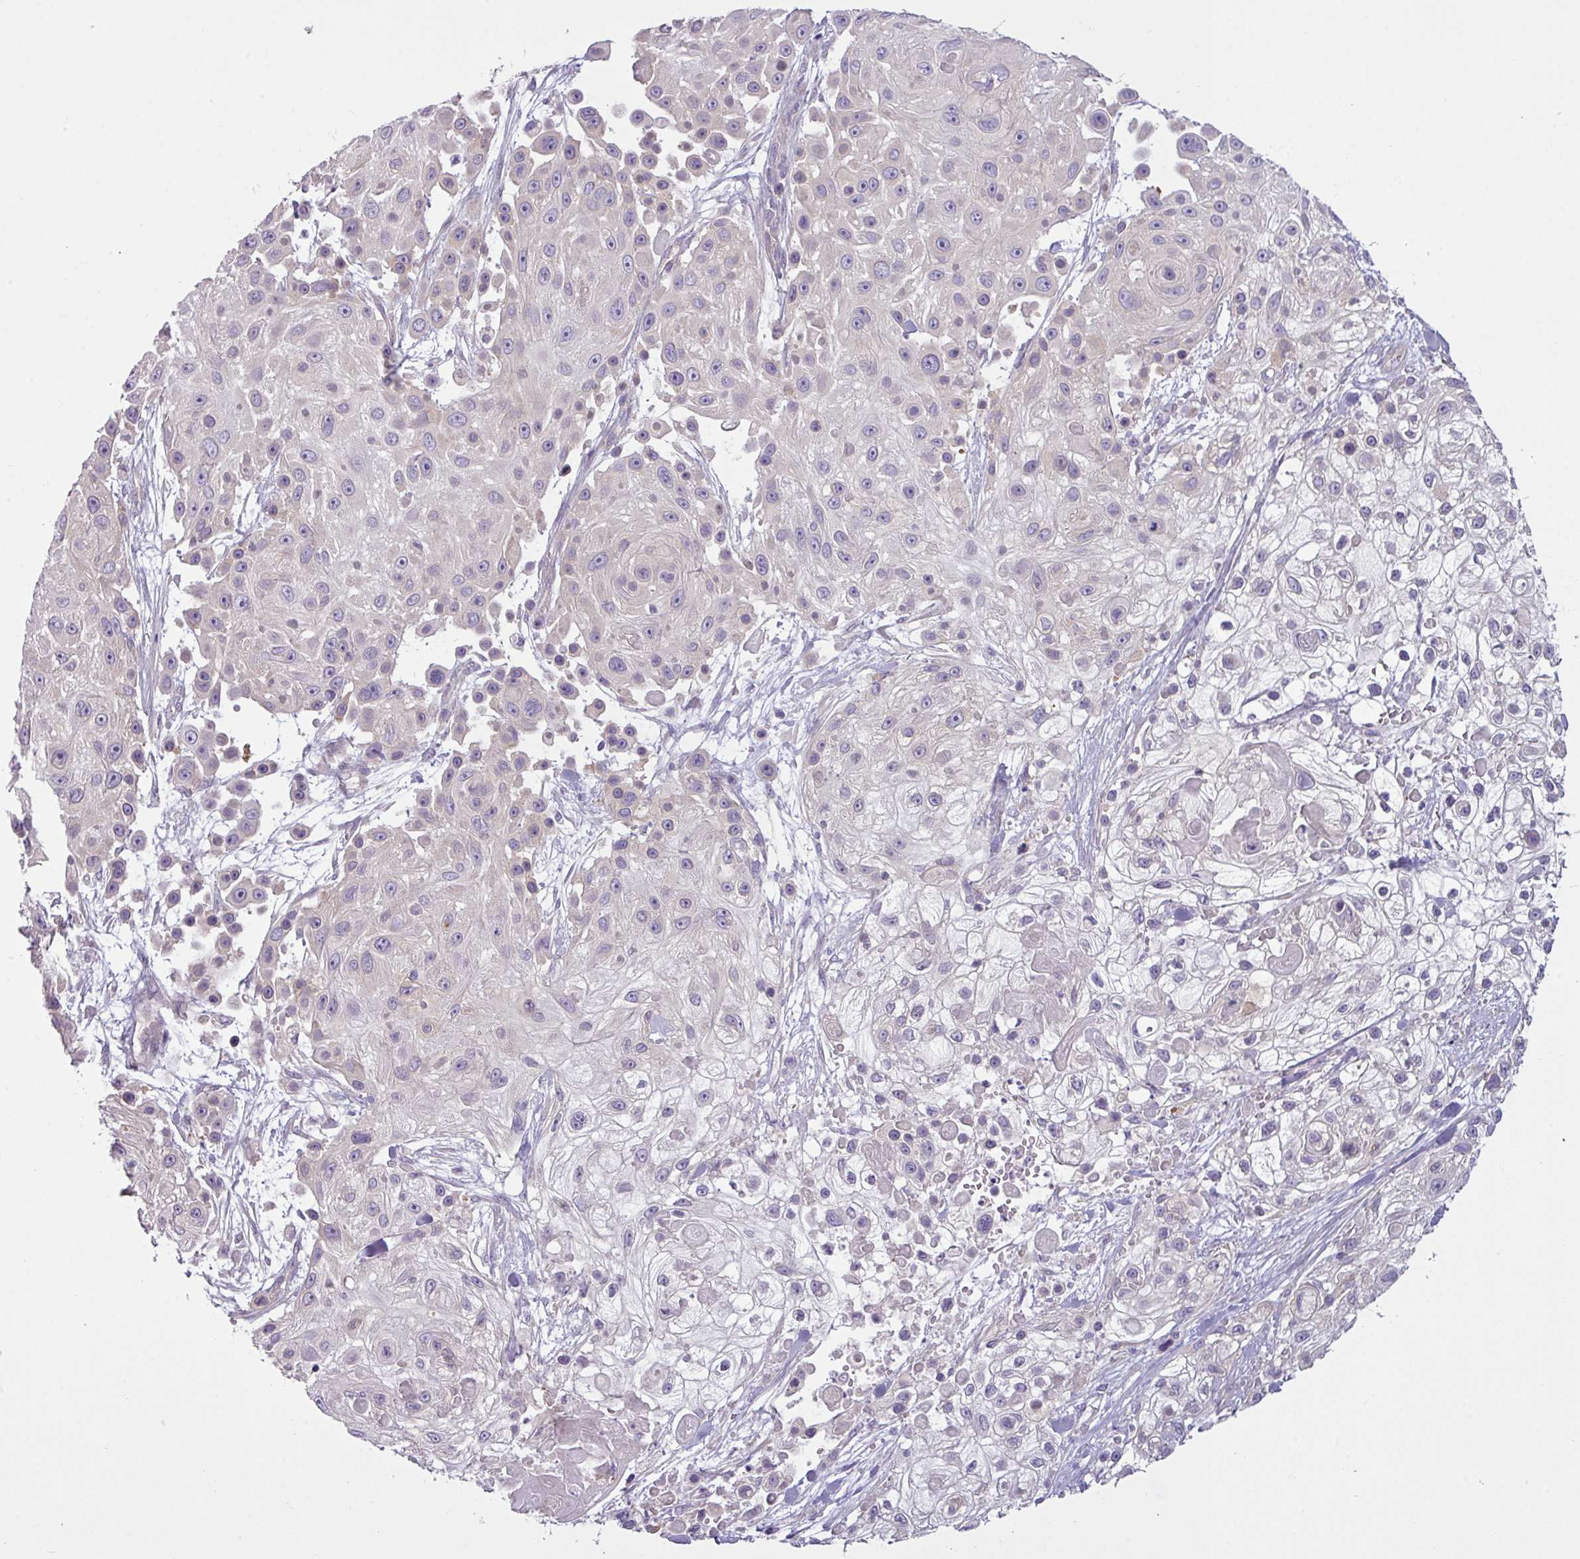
{"staining": {"intensity": "negative", "quantity": "none", "location": "none"}, "tissue": "skin cancer", "cell_type": "Tumor cells", "image_type": "cancer", "snomed": [{"axis": "morphology", "description": "Squamous cell carcinoma, NOS"}, {"axis": "topography", "description": "Skin"}], "caption": "The immunohistochemistry (IHC) image has no significant positivity in tumor cells of skin cancer (squamous cell carcinoma) tissue. (DAB (3,3'-diaminobenzidine) immunohistochemistry (IHC) visualized using brightfield microscopy, high magnification).", "gene": "CAMK2B", "patient": {"sex": "male", "age": 67}}